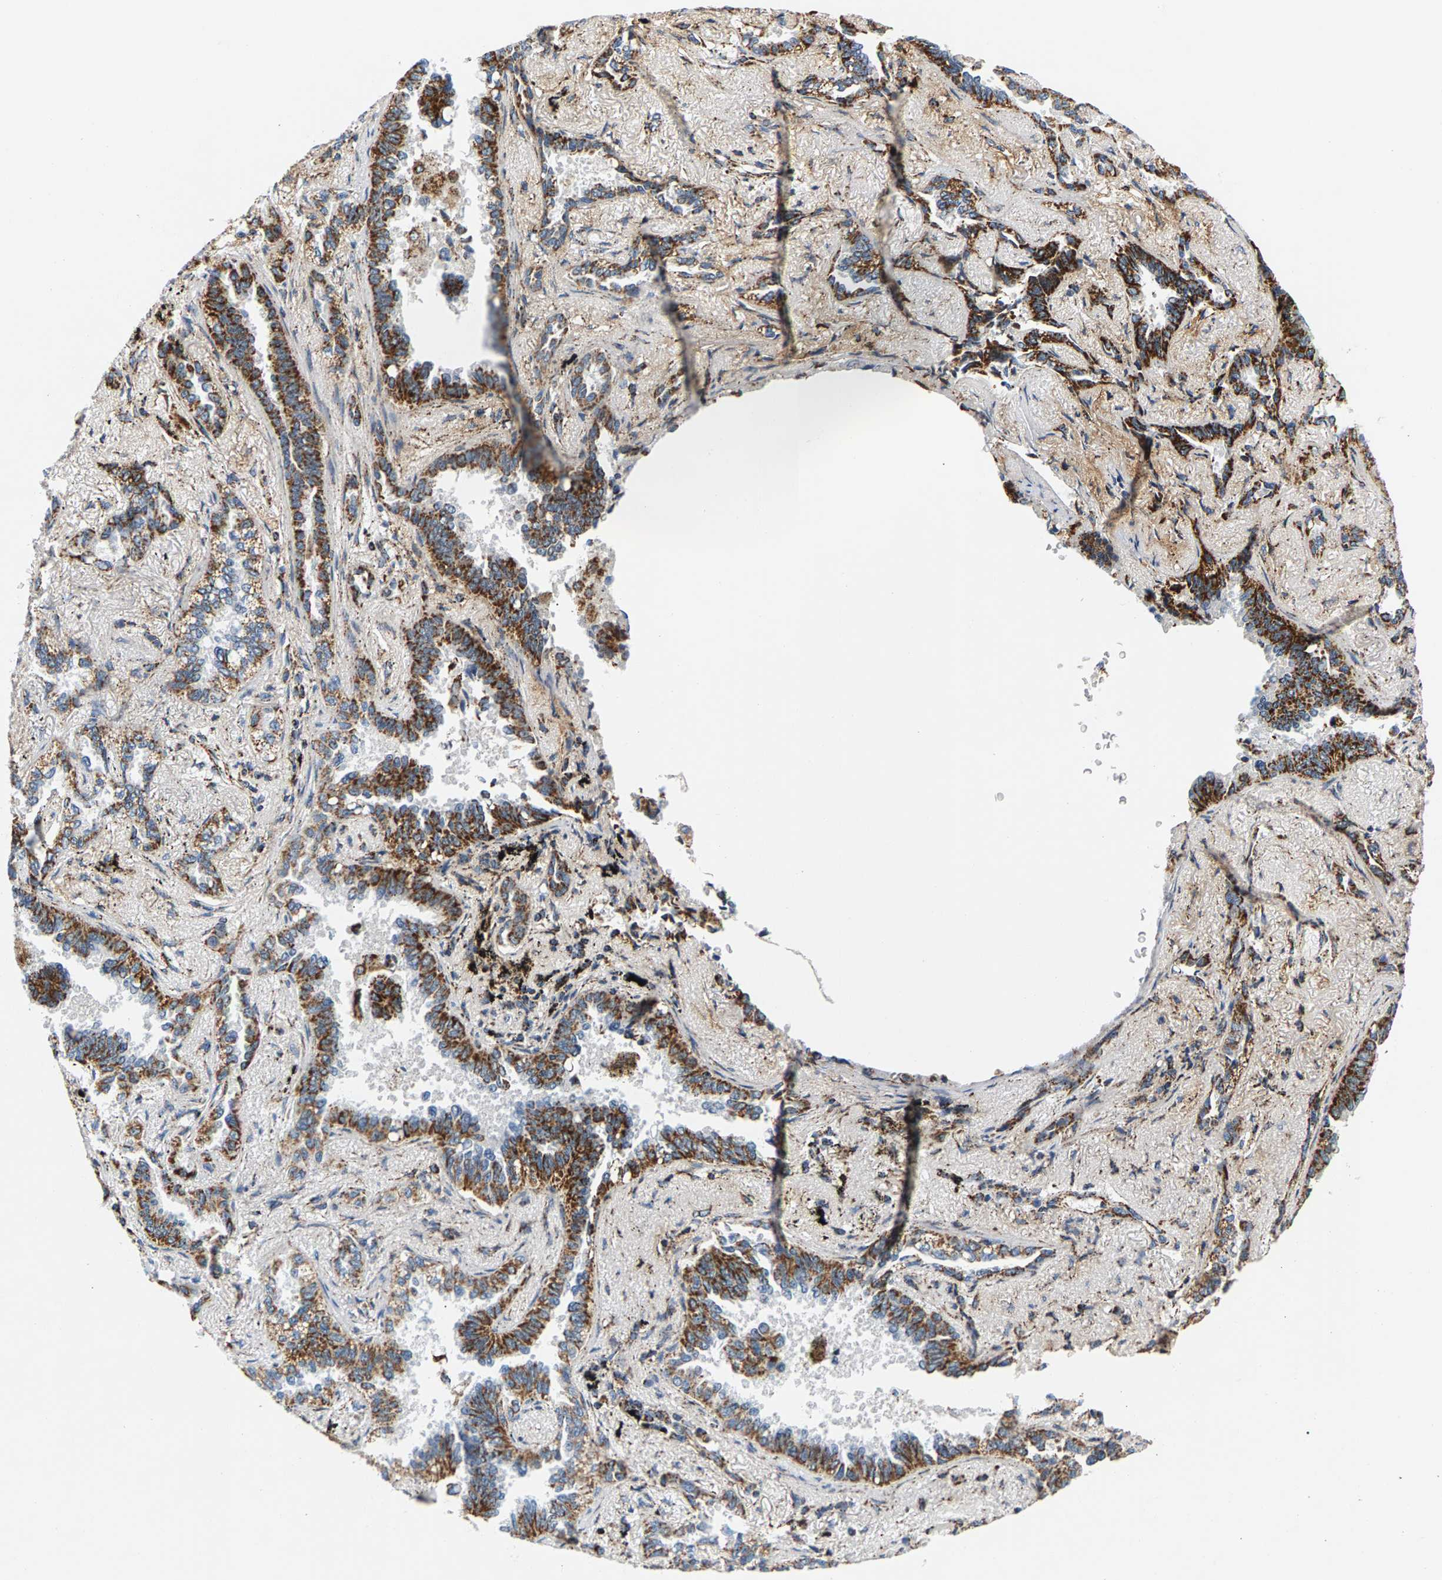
{"staining": {"intensity": "strong", "quantity": ">75%", "location": "cytoplasmic/membranous"}, "tissue": "lung cancer", "cell_type": "Tumor cells", "image_type": "cancer", "snomed": [{"axis": "morphology", "description": "Adenocarcinoma, NOS"}, {"axis": "topography", "description": "Lung"}], "caption": "A brown stain highlights strong cytoplasmic/membranous expression of a protein in human adenocarcinoma (lung) tumor cells.", "gene": "PDE1A", "patient": {"sex": "male", "age": 59}}